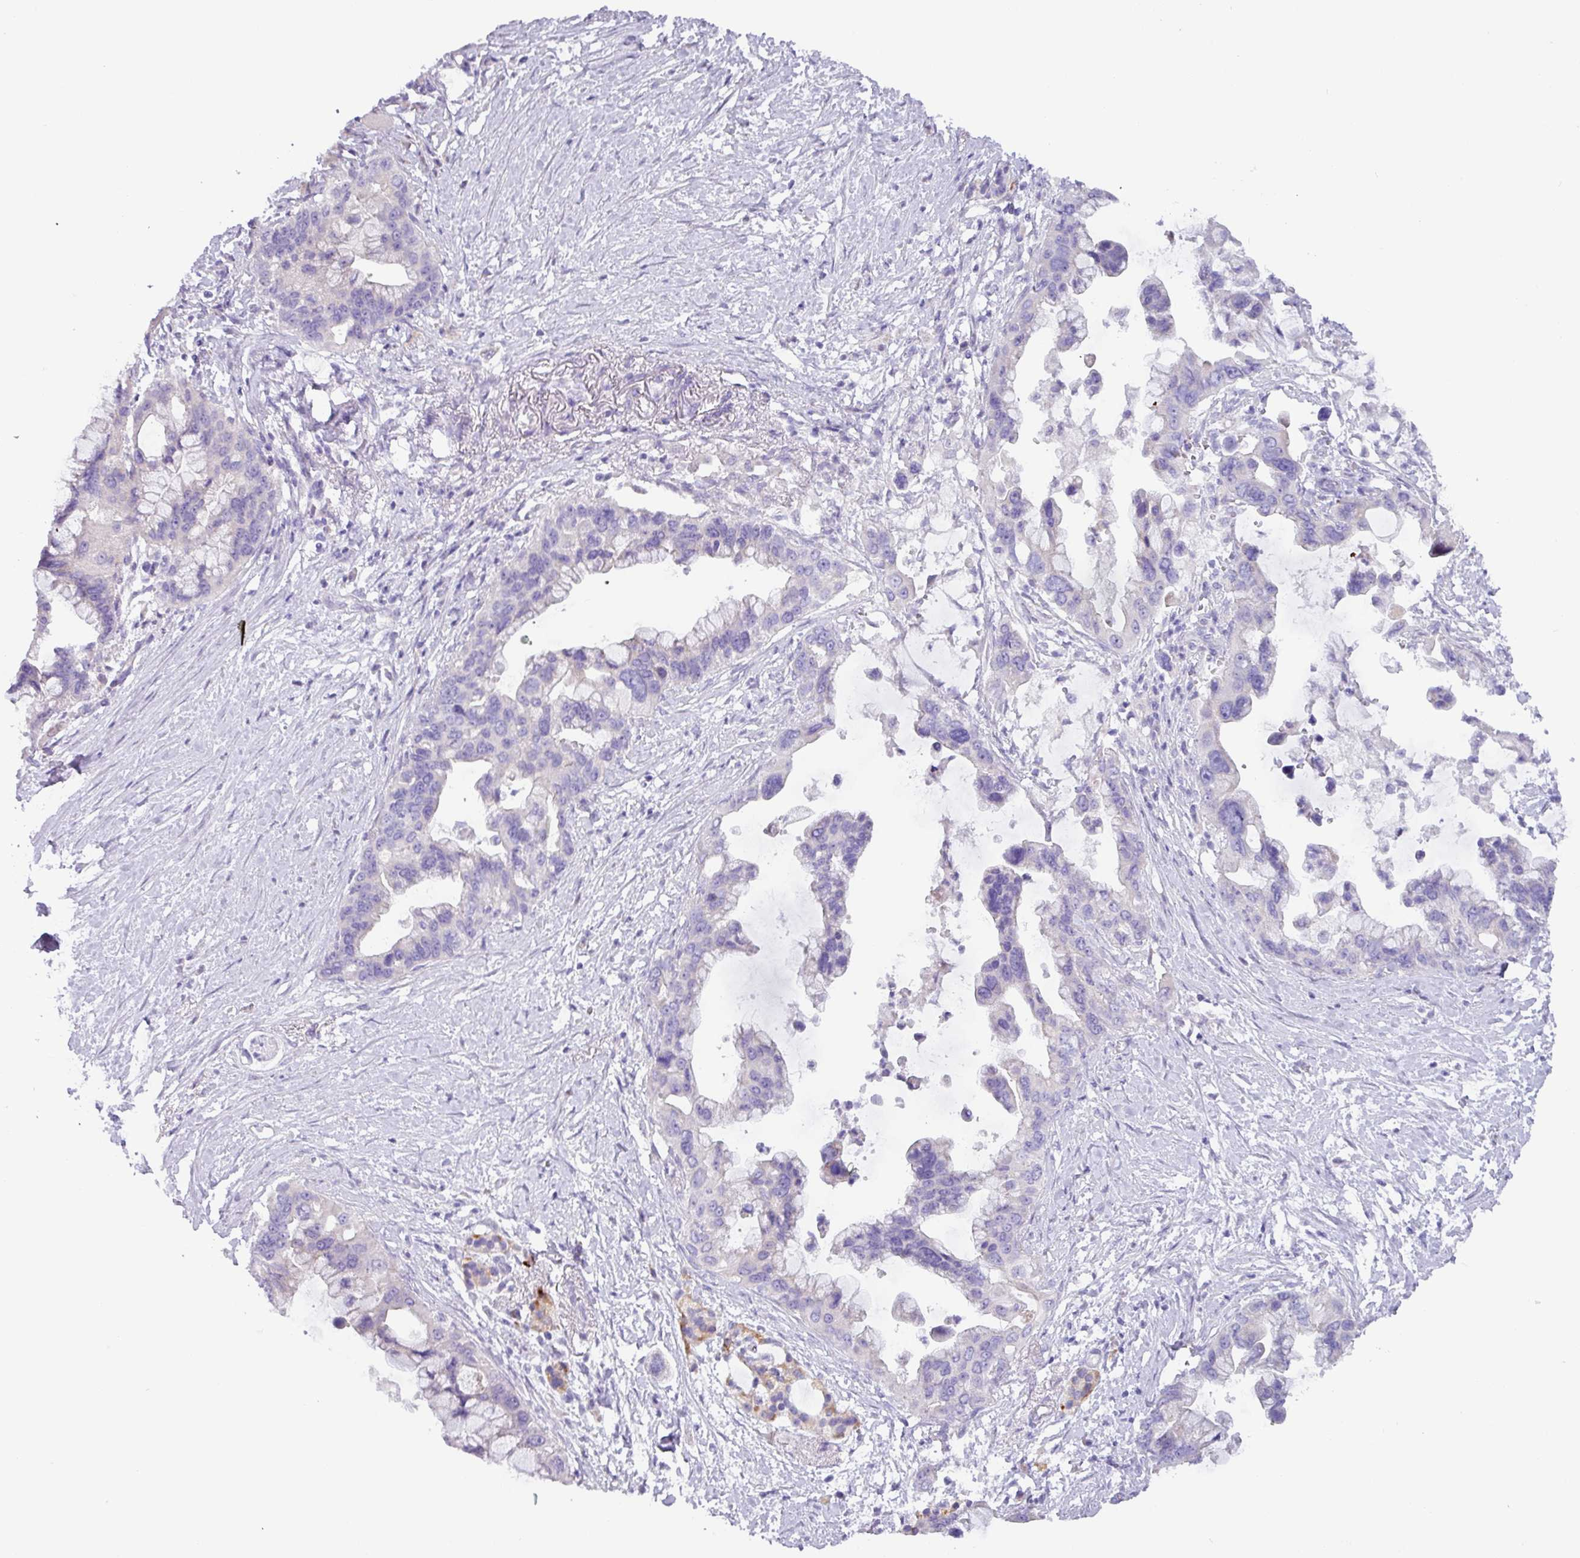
{"staining": {"intensity": "negative", "quantity": "none", "location": "none"}, "tissue": "pancreatic cancer", "cell_type": "Tumor cells", "image_type": "cancer", "snomed": [{"axis": "morphology", "description": "Adenocarcinoma, NOS"}, {"axis": "topography", "description": "Pancreas"}], "caption": "Micrograph shows no protein staining in tumor cells of pancreatic adenocarcinoma tissue.", "gene": "RGS16", "patient": {"sex": "female", "age": 83}}